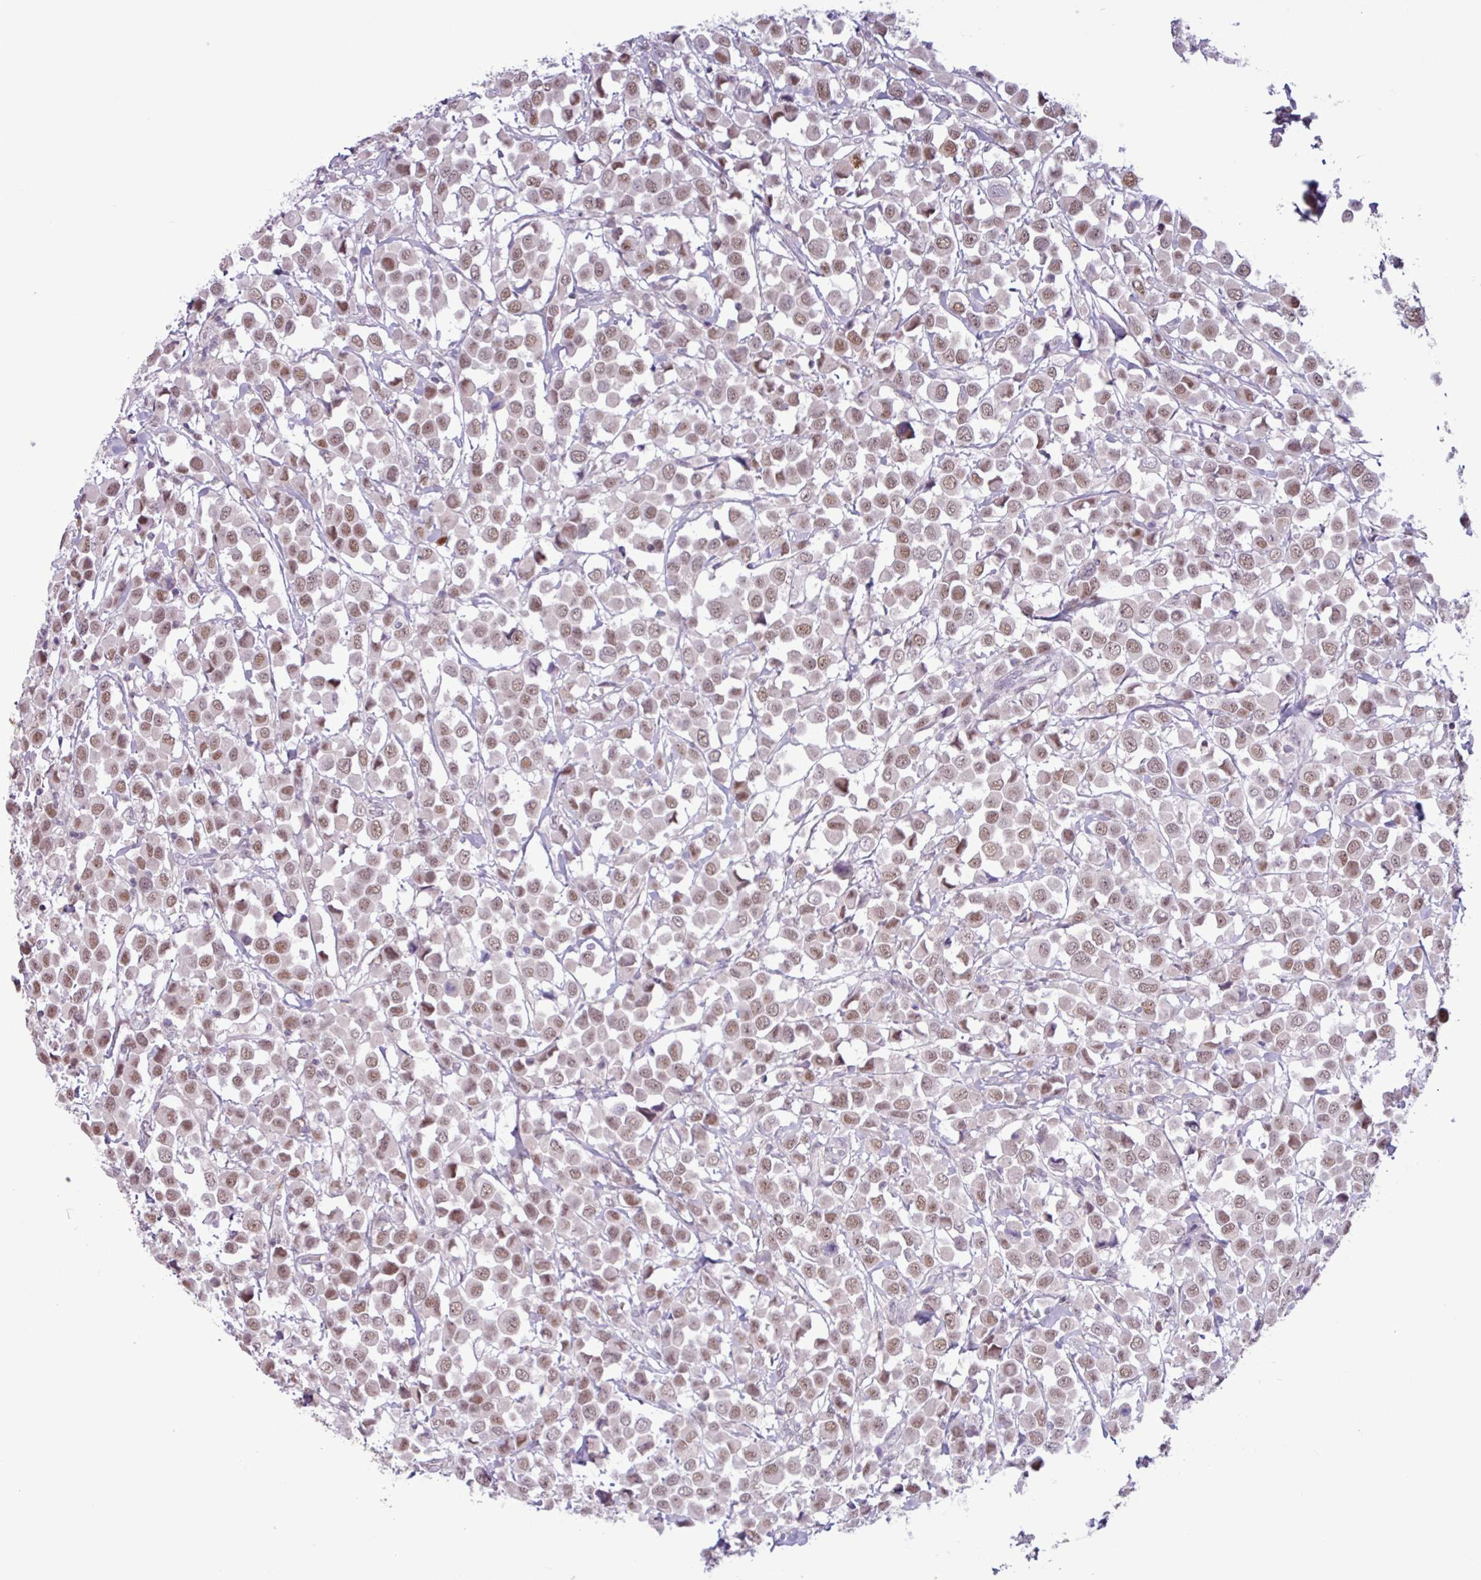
{"staining": {"intensity": "moderate", "quantity": ">75%", "location": "nuclear"}, "tissue": "breast cancer", "cell_type": "Tumor cells", "image_type": "cancer", "snomed": [{"axis": "morphology", "description": "Duct carcinoma"}, {"axis": "topography", "description": "Breast"}], "caption": "Moderate nuclear positivity for a protein is appreciated in about >75% of tumor cells of infiltrating ductal carcinoma (breast) using immunohistochemistry (IHC).", "gene": "NOTCH2", "patient": {"sex": "female", "age": 61}}